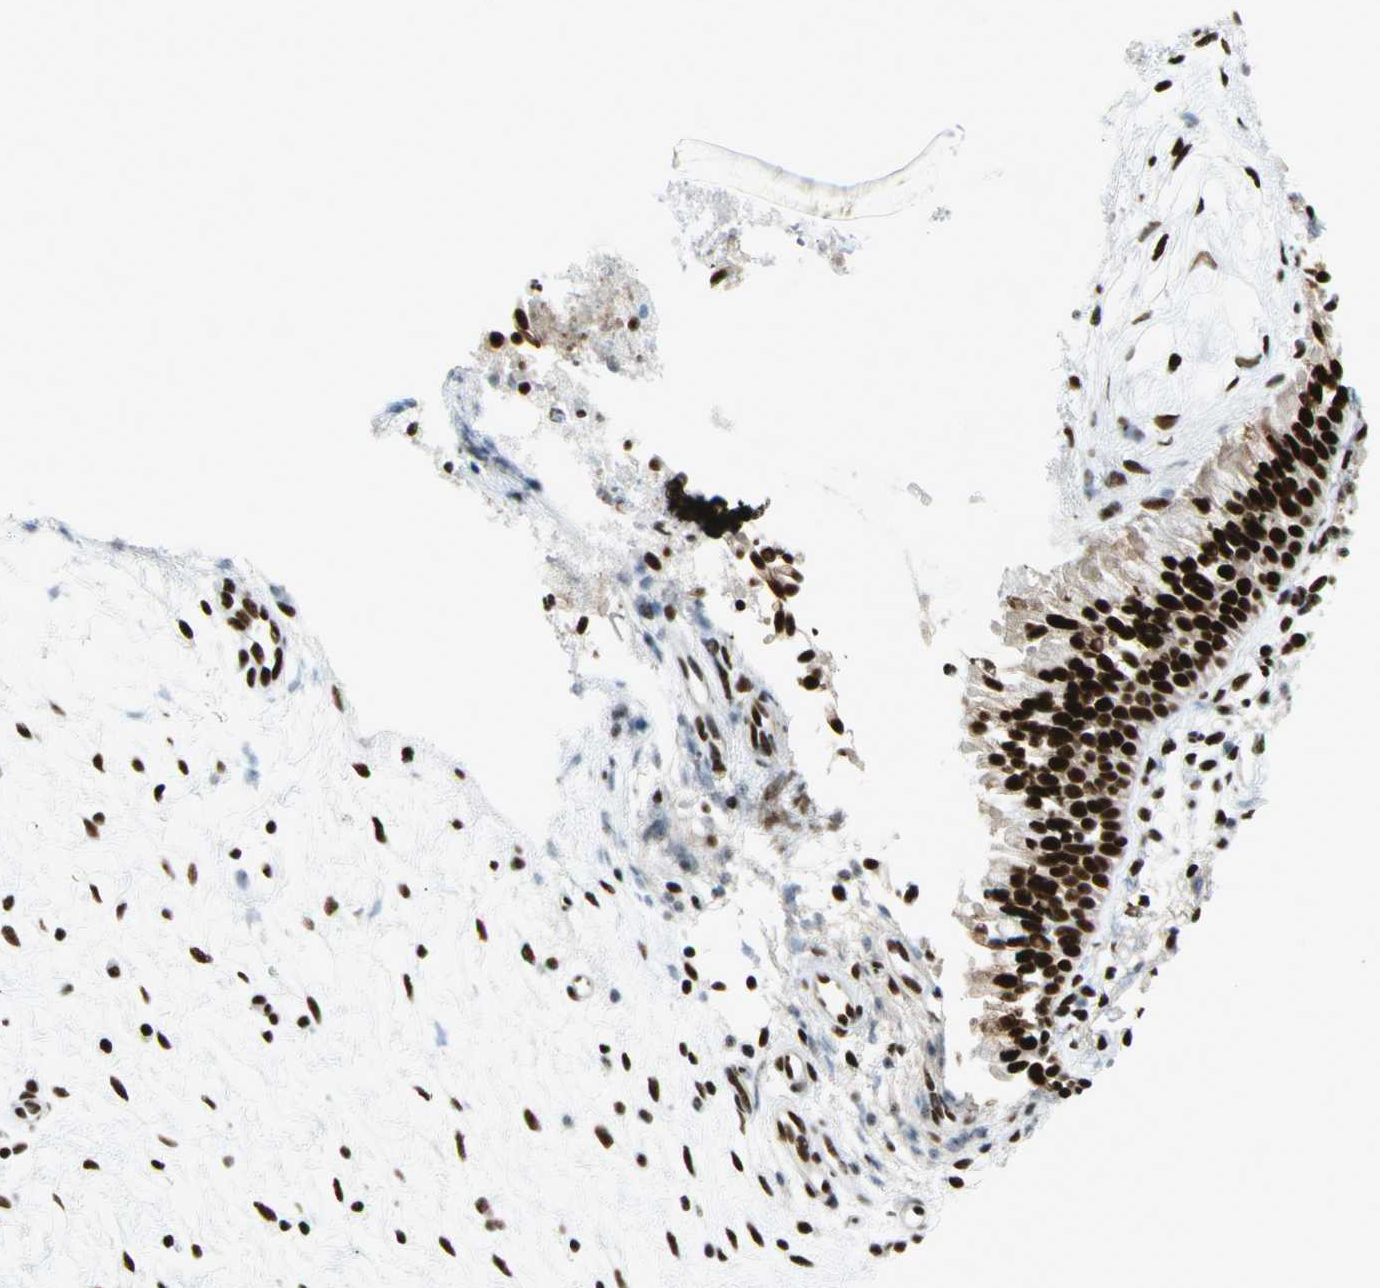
{"staining": {"intensity": "strong", "quantity": ">75%", "location": "nuclear"}, "tissue": "nasopharynx", "cell_type": "Respiratory epithelial cells", "image_type": "normal", "snomed": [{"axis": "morphology", "description": "Normal tissue, NOS"}, {"axis": "topography", "description": "Nasopharynx"}], "caption": "Immunohistochemistry histopathology image of benign human nasopharynx stained for a protein (brown), which reveals high levels of strong nuclear expression in about >75% of respiratory epithelial cells.", "gene": "CCAR1", "patient": {"sex": "male", "age": 21}}